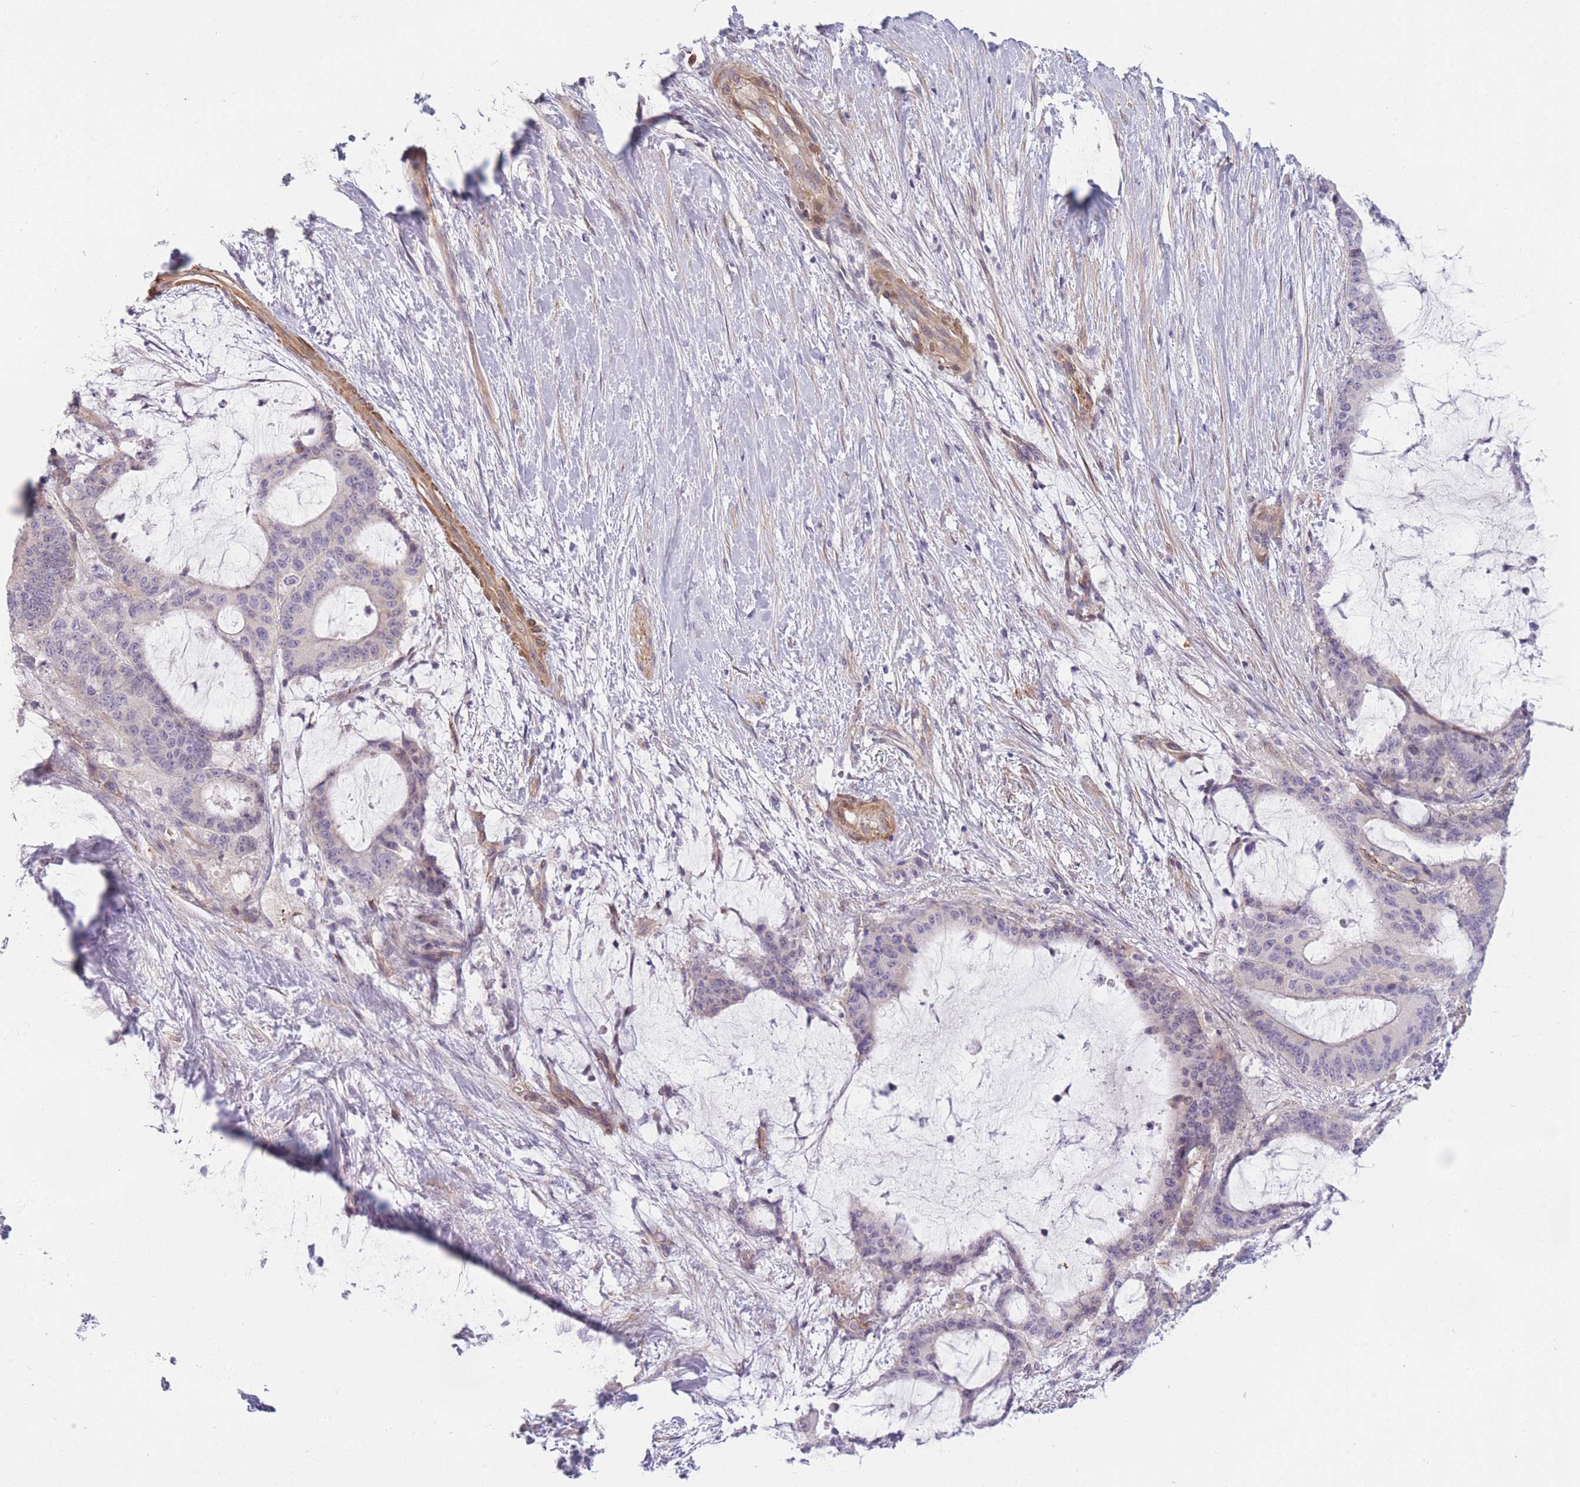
{"staining": {"intensity": "negative", "quantity": "none", "location": "none"}, "tissue": "liver cancer", "cell_type": "Tumor cells", "image_type": "cancer", "snomed": [{"axis": "morphology", "description": "Normal tissue, NOS"}, {"axis": "morphology", "description": "Cholangiocarcinoma"}, {"axis": "topography", "description": "Liver"}, {"axis": "topography", "description": "Peripheral nerve tissue"}], "caption": "Liver cancer was stained to show a protein in brown. There is no significant staining in tumor cells.", "gene": "SLC7A6", "patient": {"sex": "female", "age": 73}}